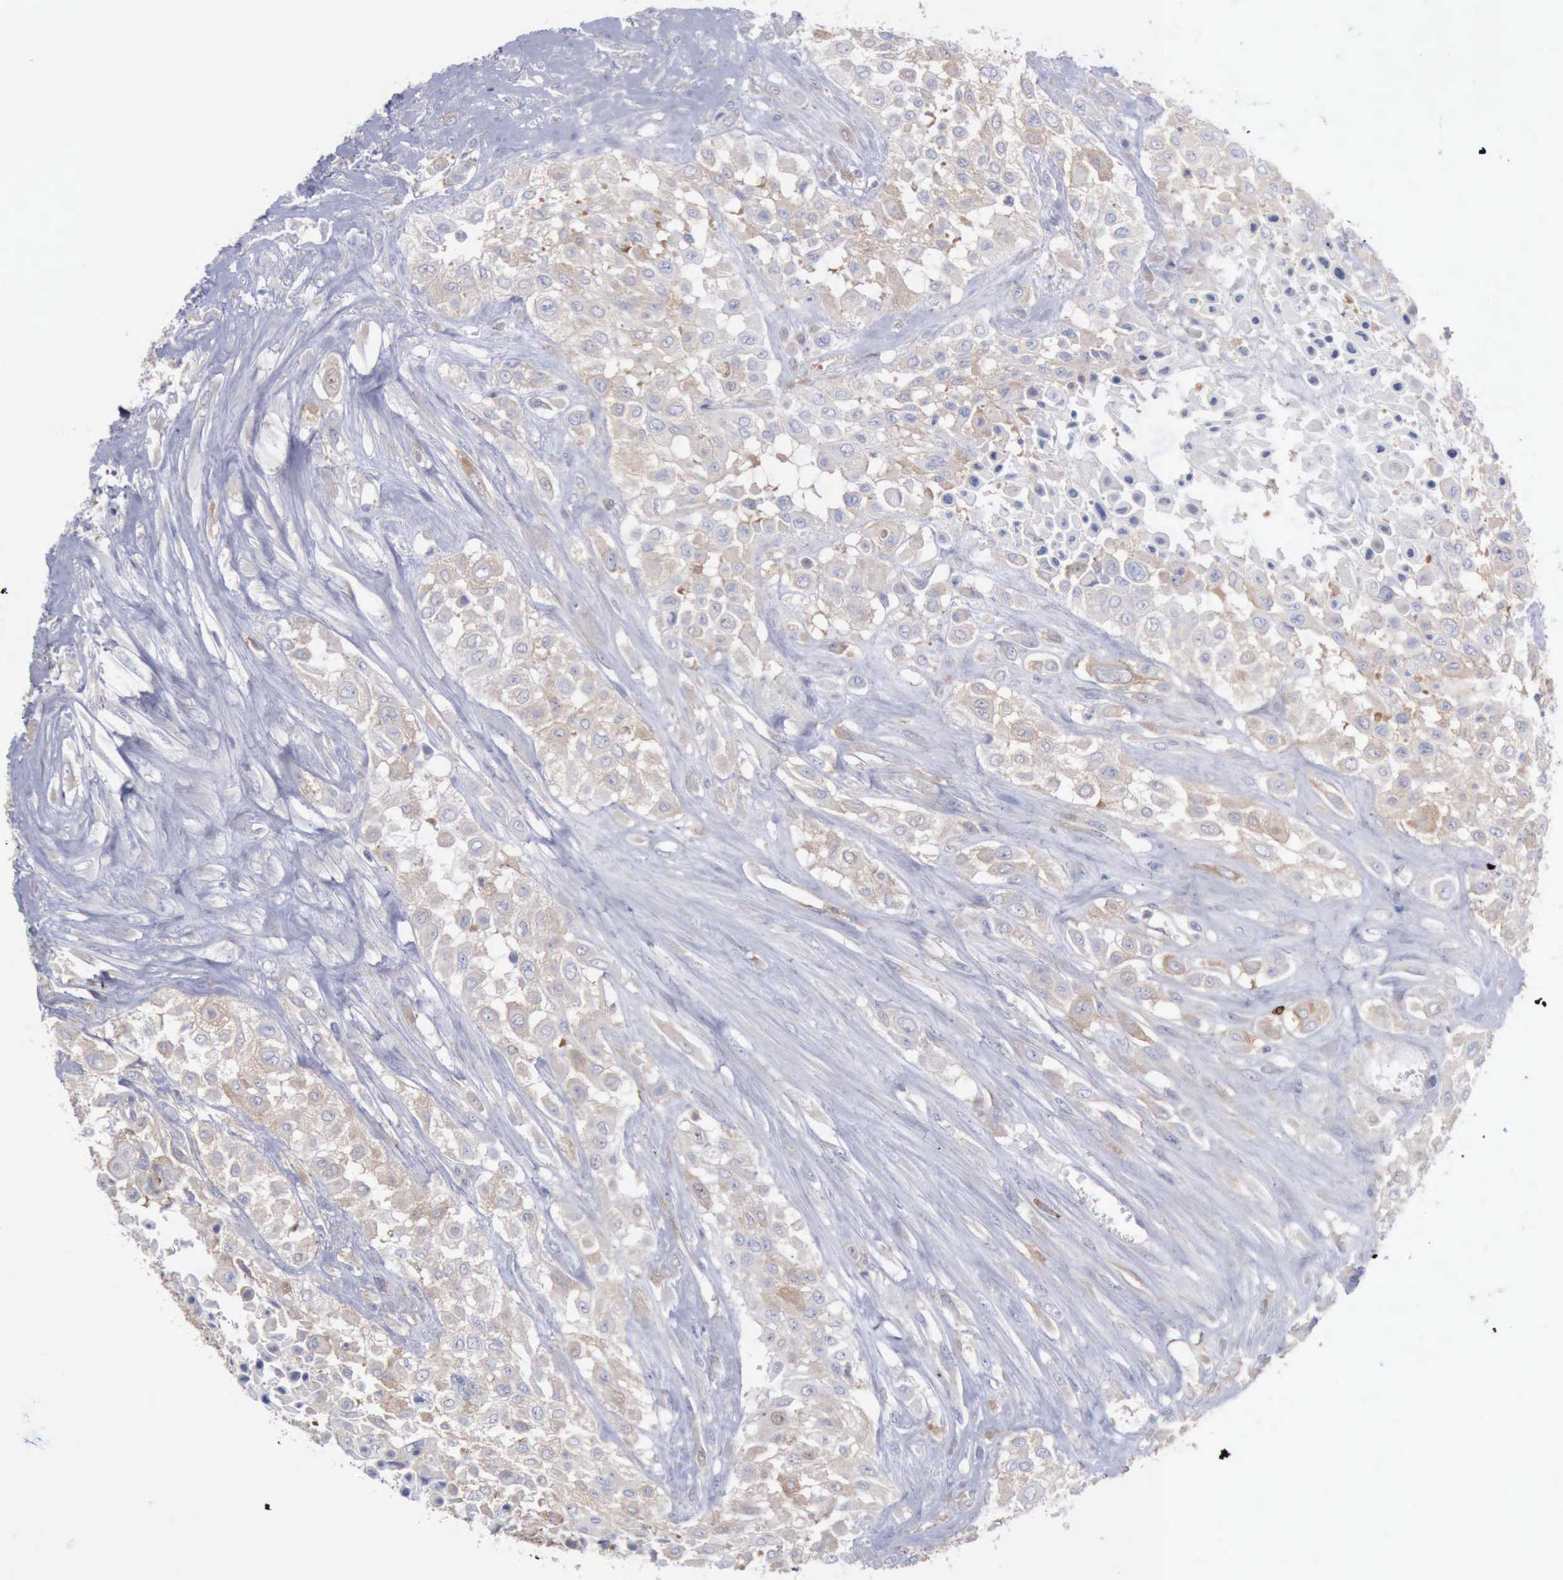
{"staining": {"intensity": "weak", "quantity": ">75%", "location": "cytoplasmic/membranous"}, "tissue": "urothelial cancer", "cell_type": "Tumor cells", "image_type": "cancer", "snomed": [{"axis": "morphology", "description": "Urothelial carcinoma, High grade"}, {"axis": "topography", "description": "Urinary bladder"}], "caption": "Protein staining of urothelial cancer tissue reveals weak cytoplasmic/membranous expression in about >75% of tumor cells. (DAB (3,3'-diaminobenzidine) = brown stain, brightfield microscopy at high magnification).", "gene": "PDCD4", "patient": {"sex": "male", "age": 57}}